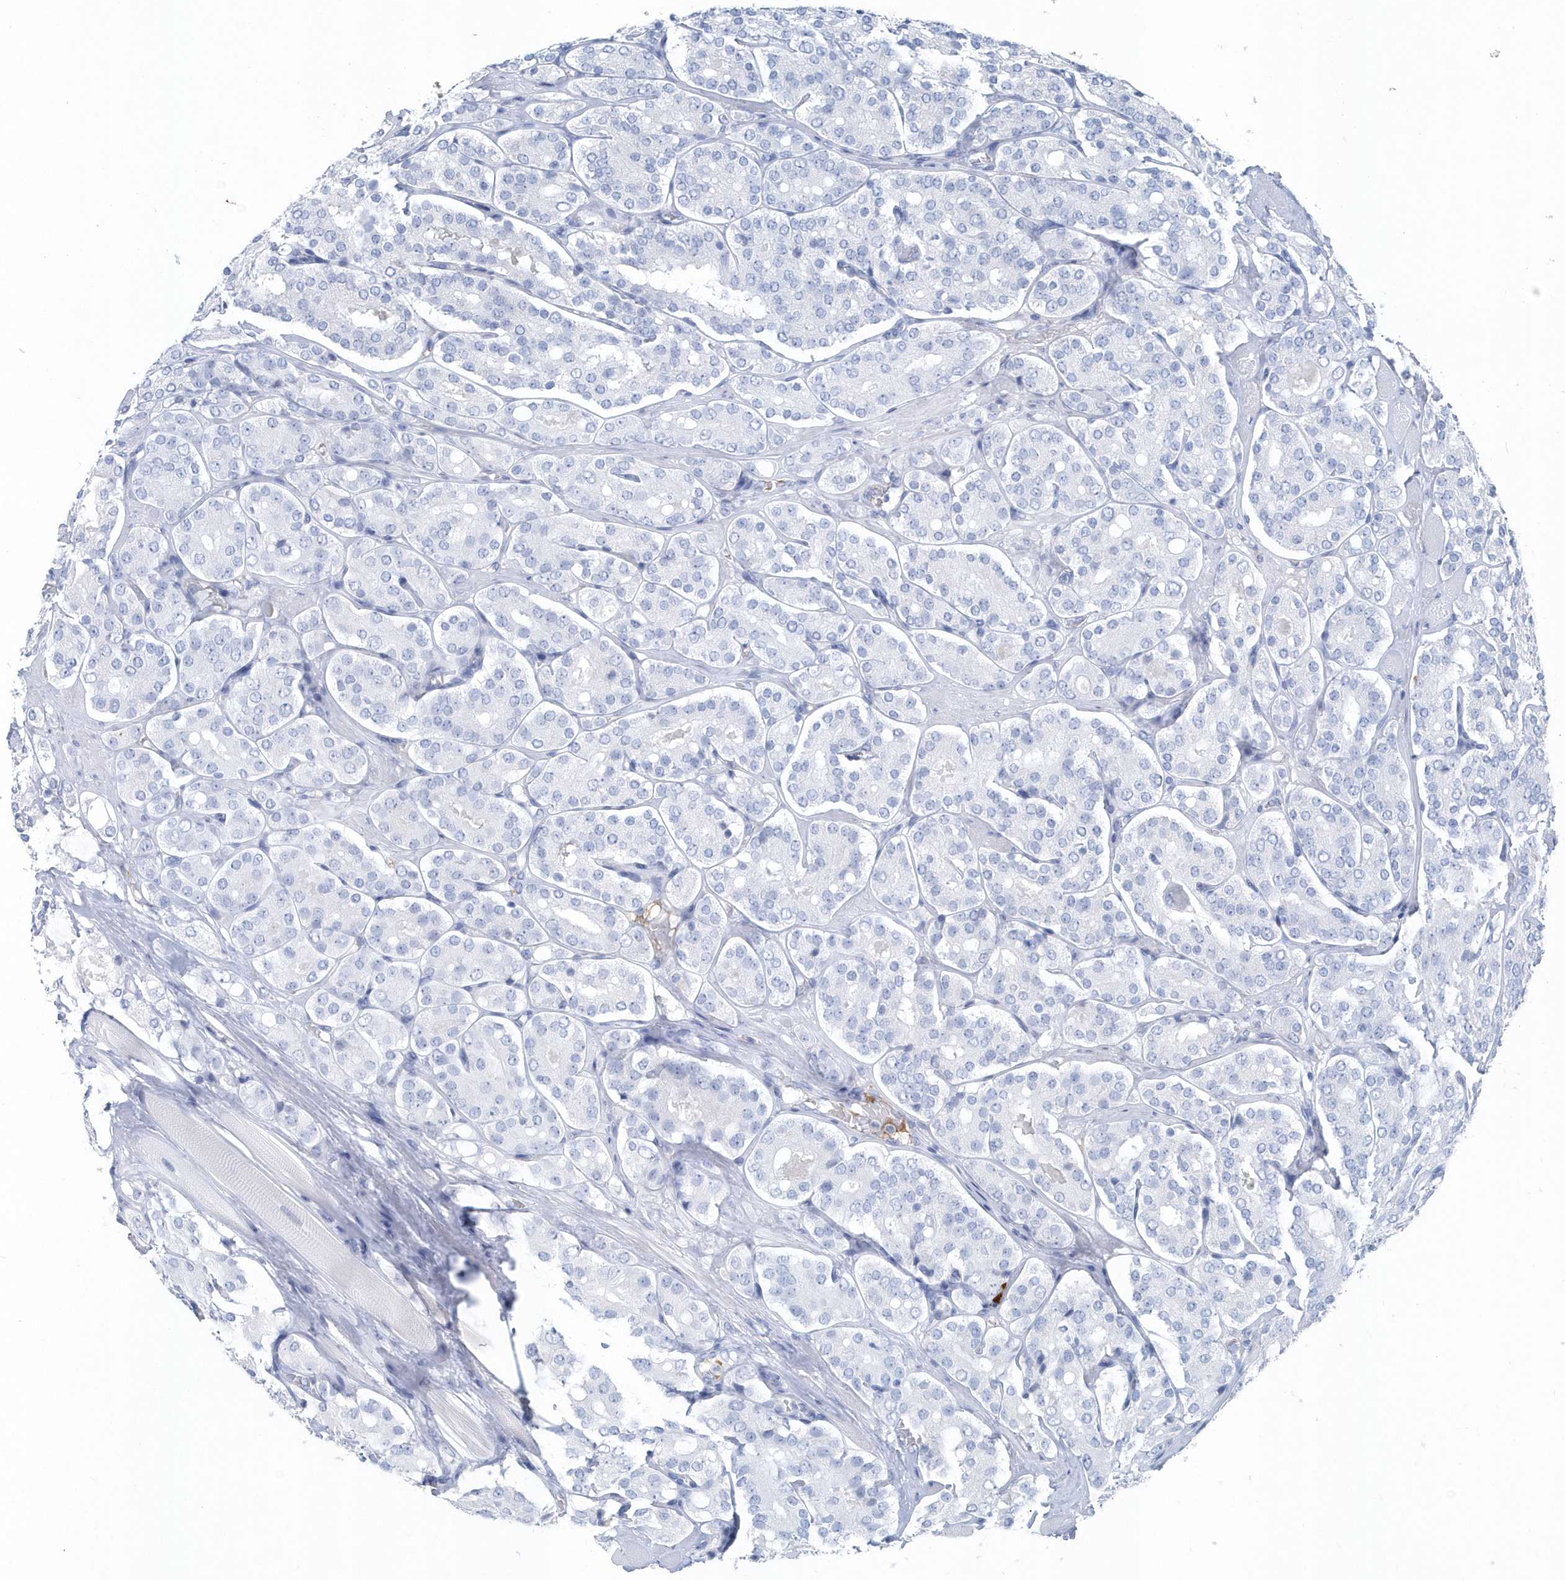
{"staining": {"intensity": "negative", "quantity": "none", "location": "none"}, "tissue": "prostate cancer", "cell_type": "Tumor cells", "image_type": "cancer", "snomed": [{"axis": "morphology", "description": "Adenocarcinoma, High grade"}, {"axis": "topography", "description": "Prostate"}], "caption": "Tumor cells show no significant protein positivity in prostate cancer (adenocarcinoma (high-grade)).", "gene": "JCHAIN", "patient": {"sex": "male", "age": 65}}